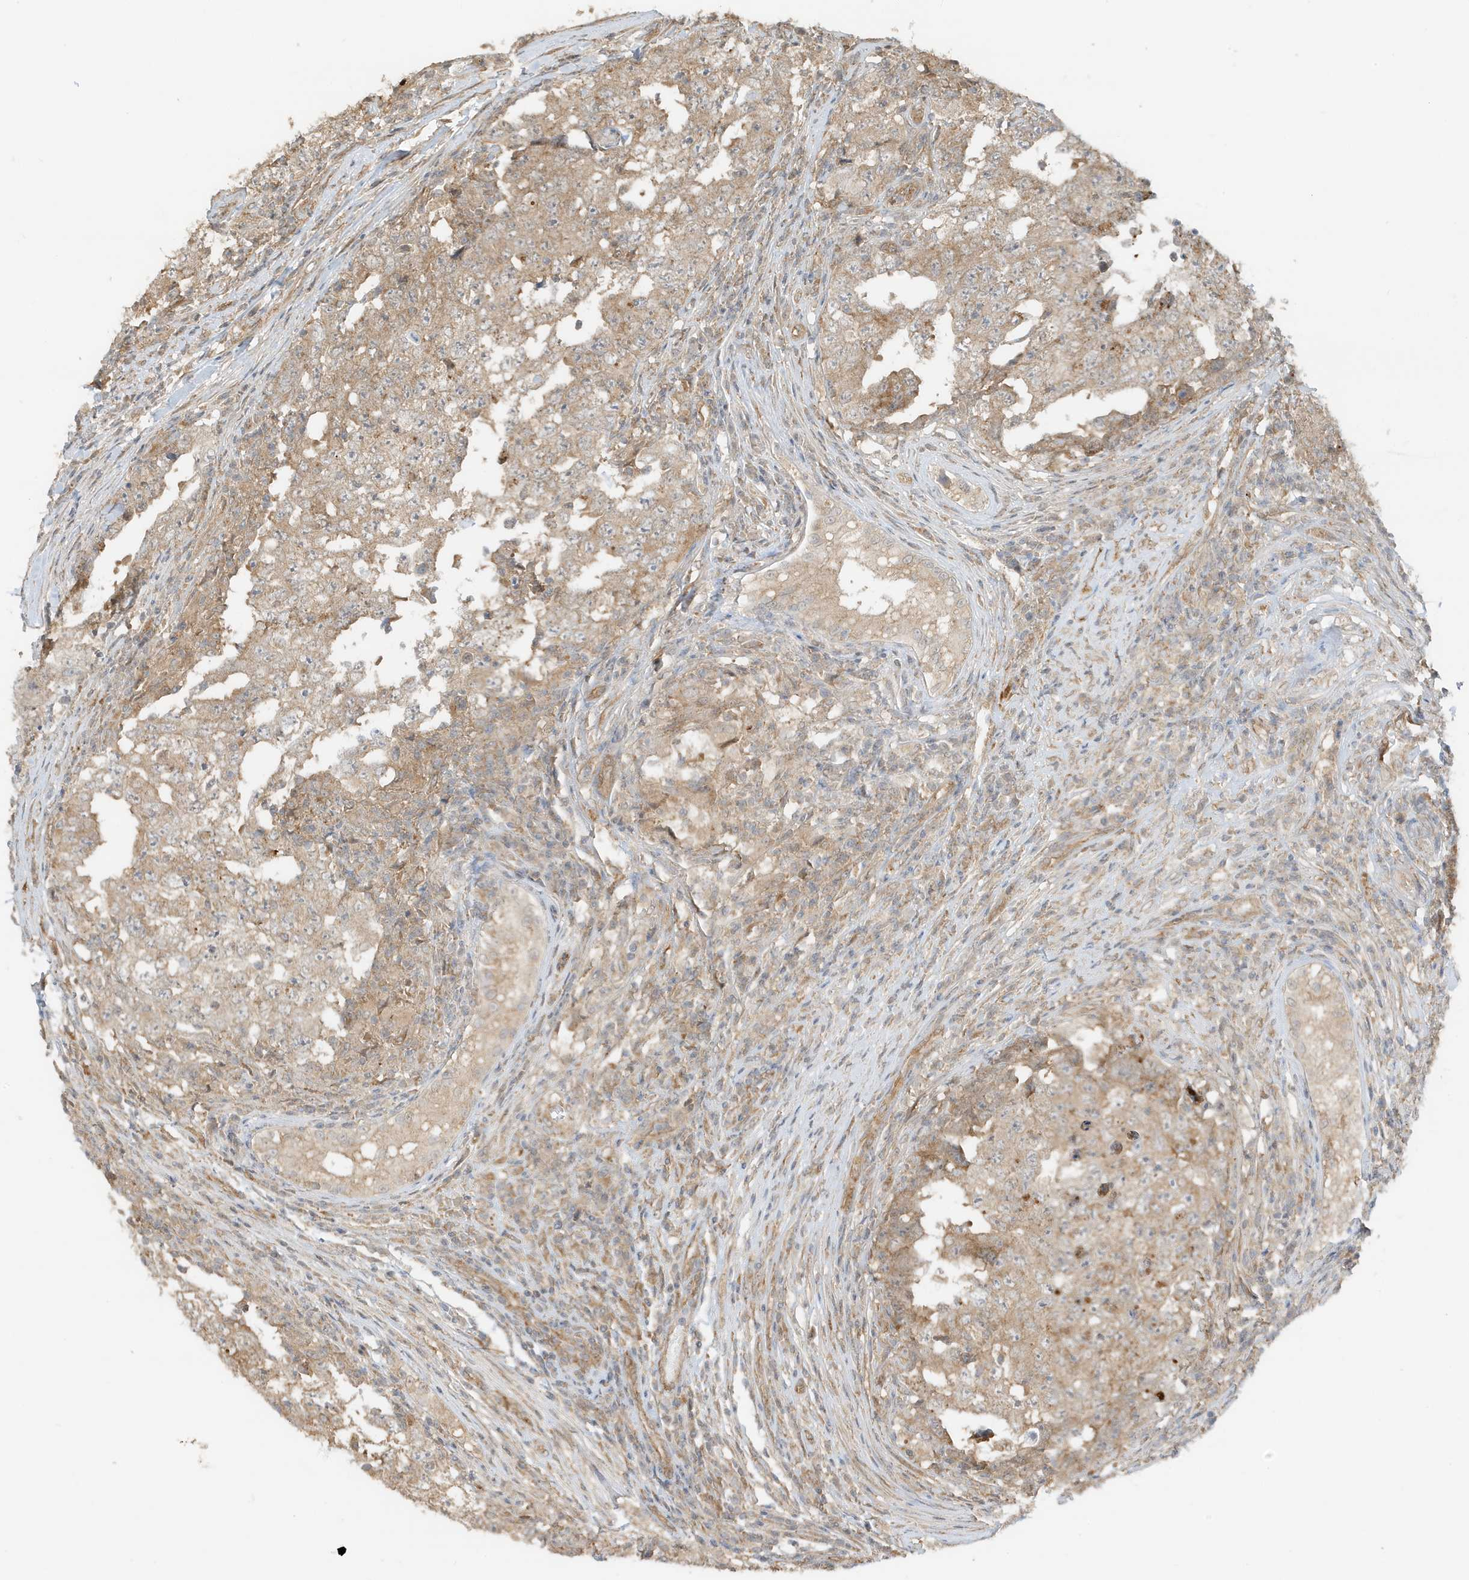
{"staining": {"intensity": "moderate", "quantity": "25%-75%", "location": "cytoplasmic/membranous"}, "tissue": "testis cancer", "cell_type": "Tumor cells", "image_type": "cancer", "snomed": [{"axis": "morphology", "description": "Carcinoma, Embryonal, NOS"}, {"axis": "topography", "description": "Testis"}], "caption": "Testis cancer tissue displays moderate cytoplasmic/membranous expression in about 25%-75% of tumor cells", "gene": "UBAP2L", "patient": {"sex": "male", "age": 26}}